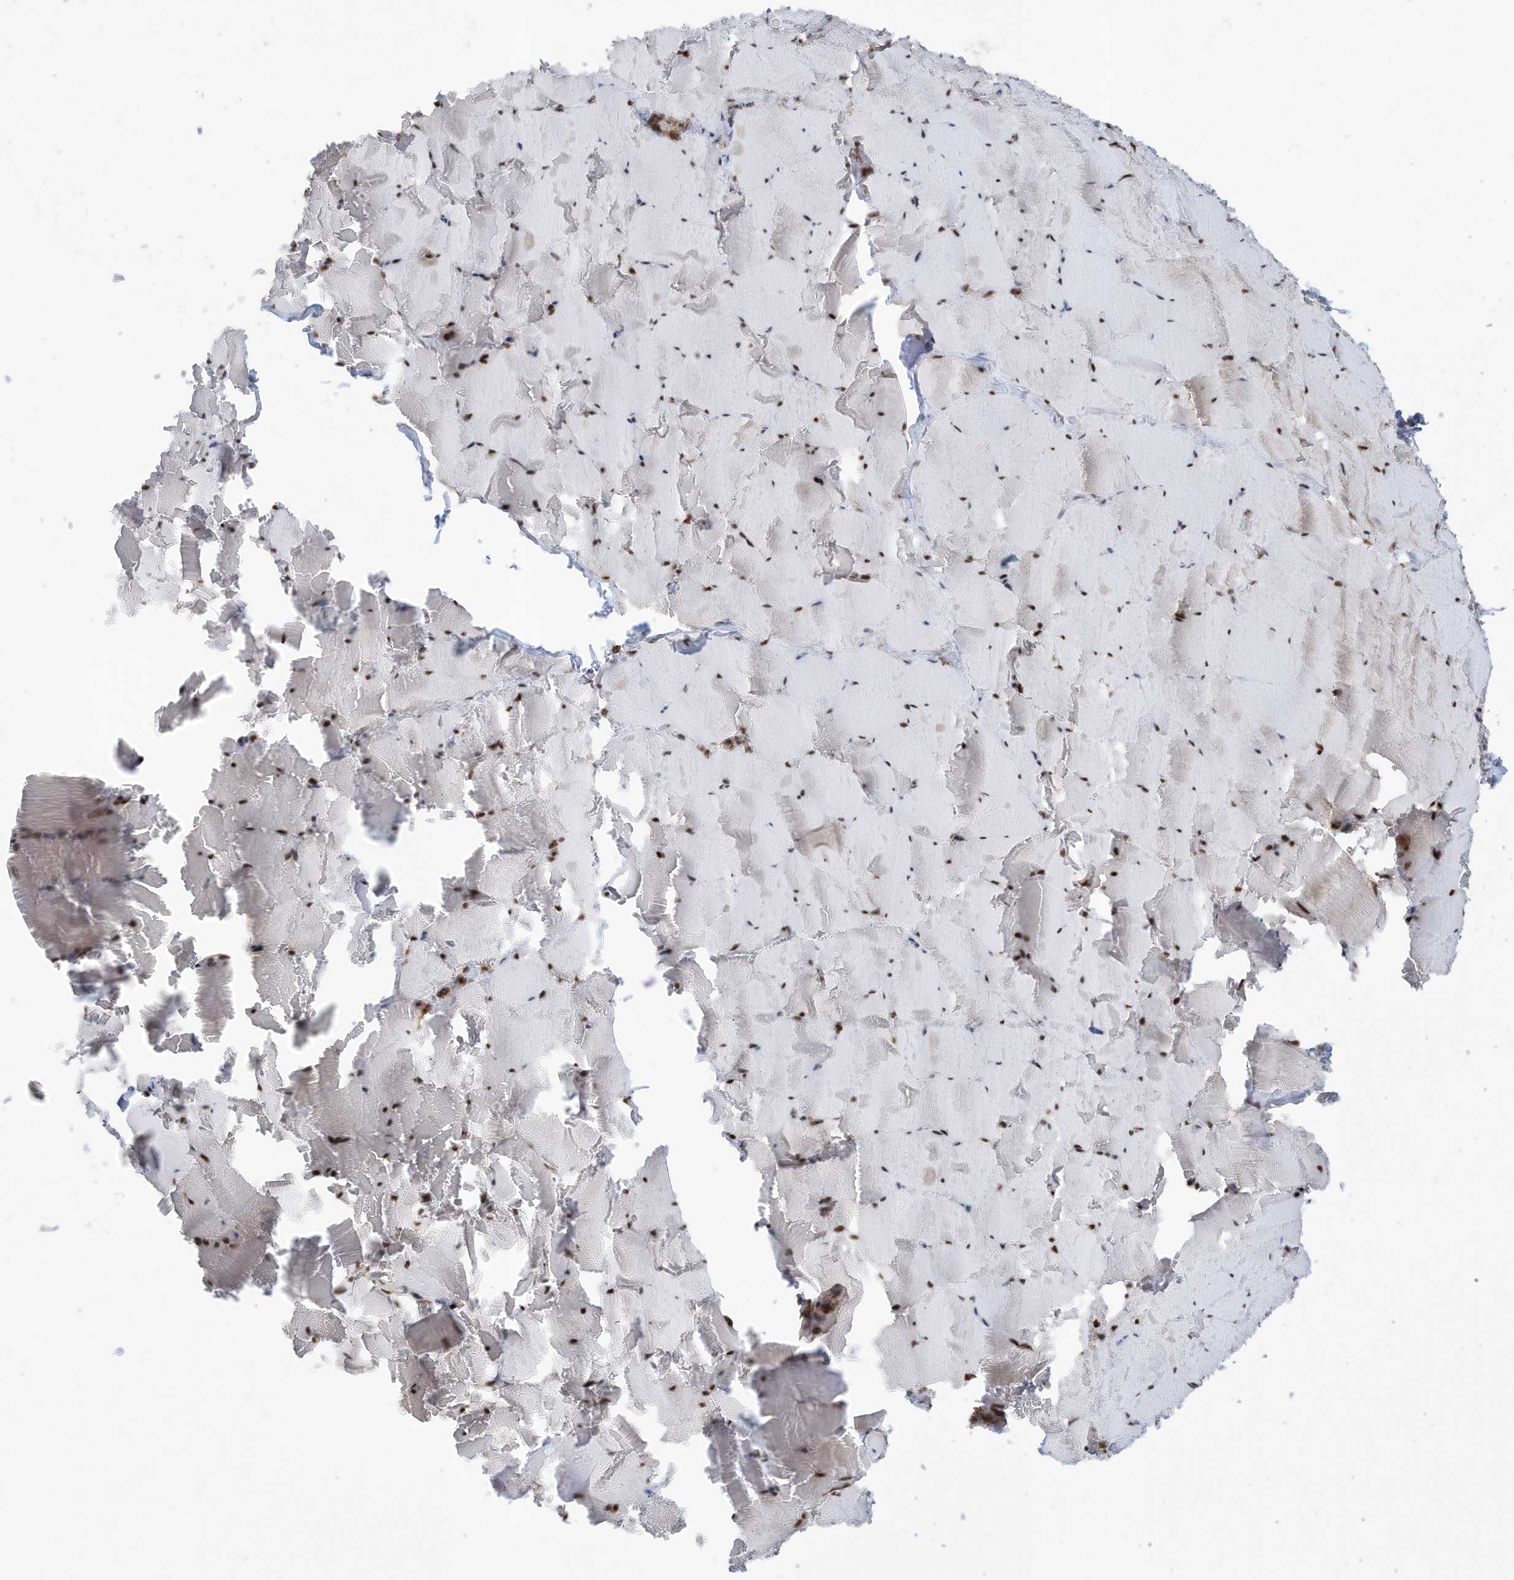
{"staining": {"intensity": "strong", "quantity": ">75%", "location": "nuclear"}, "tissue": "skeletal muscle", "cell_type": "Myocytes", "image_type": "normal", "snomed": [{"axis": "morphology", "description": "Normal tissue, NOS"}, {"axis": "topography", "description": "Skeletal muscle"}], "caption": "The histopathology image reveals staining of benign skeletal muscle, revealing strong nuclear protein staining (brown color) within myocytes. The staining is performed using DAB brown chromogen to label protein expression. The nuclei are counter-stained blue using hematoxylin.", "gene": "REPIN1", "patient": {"sex": "male", "age": 62}}